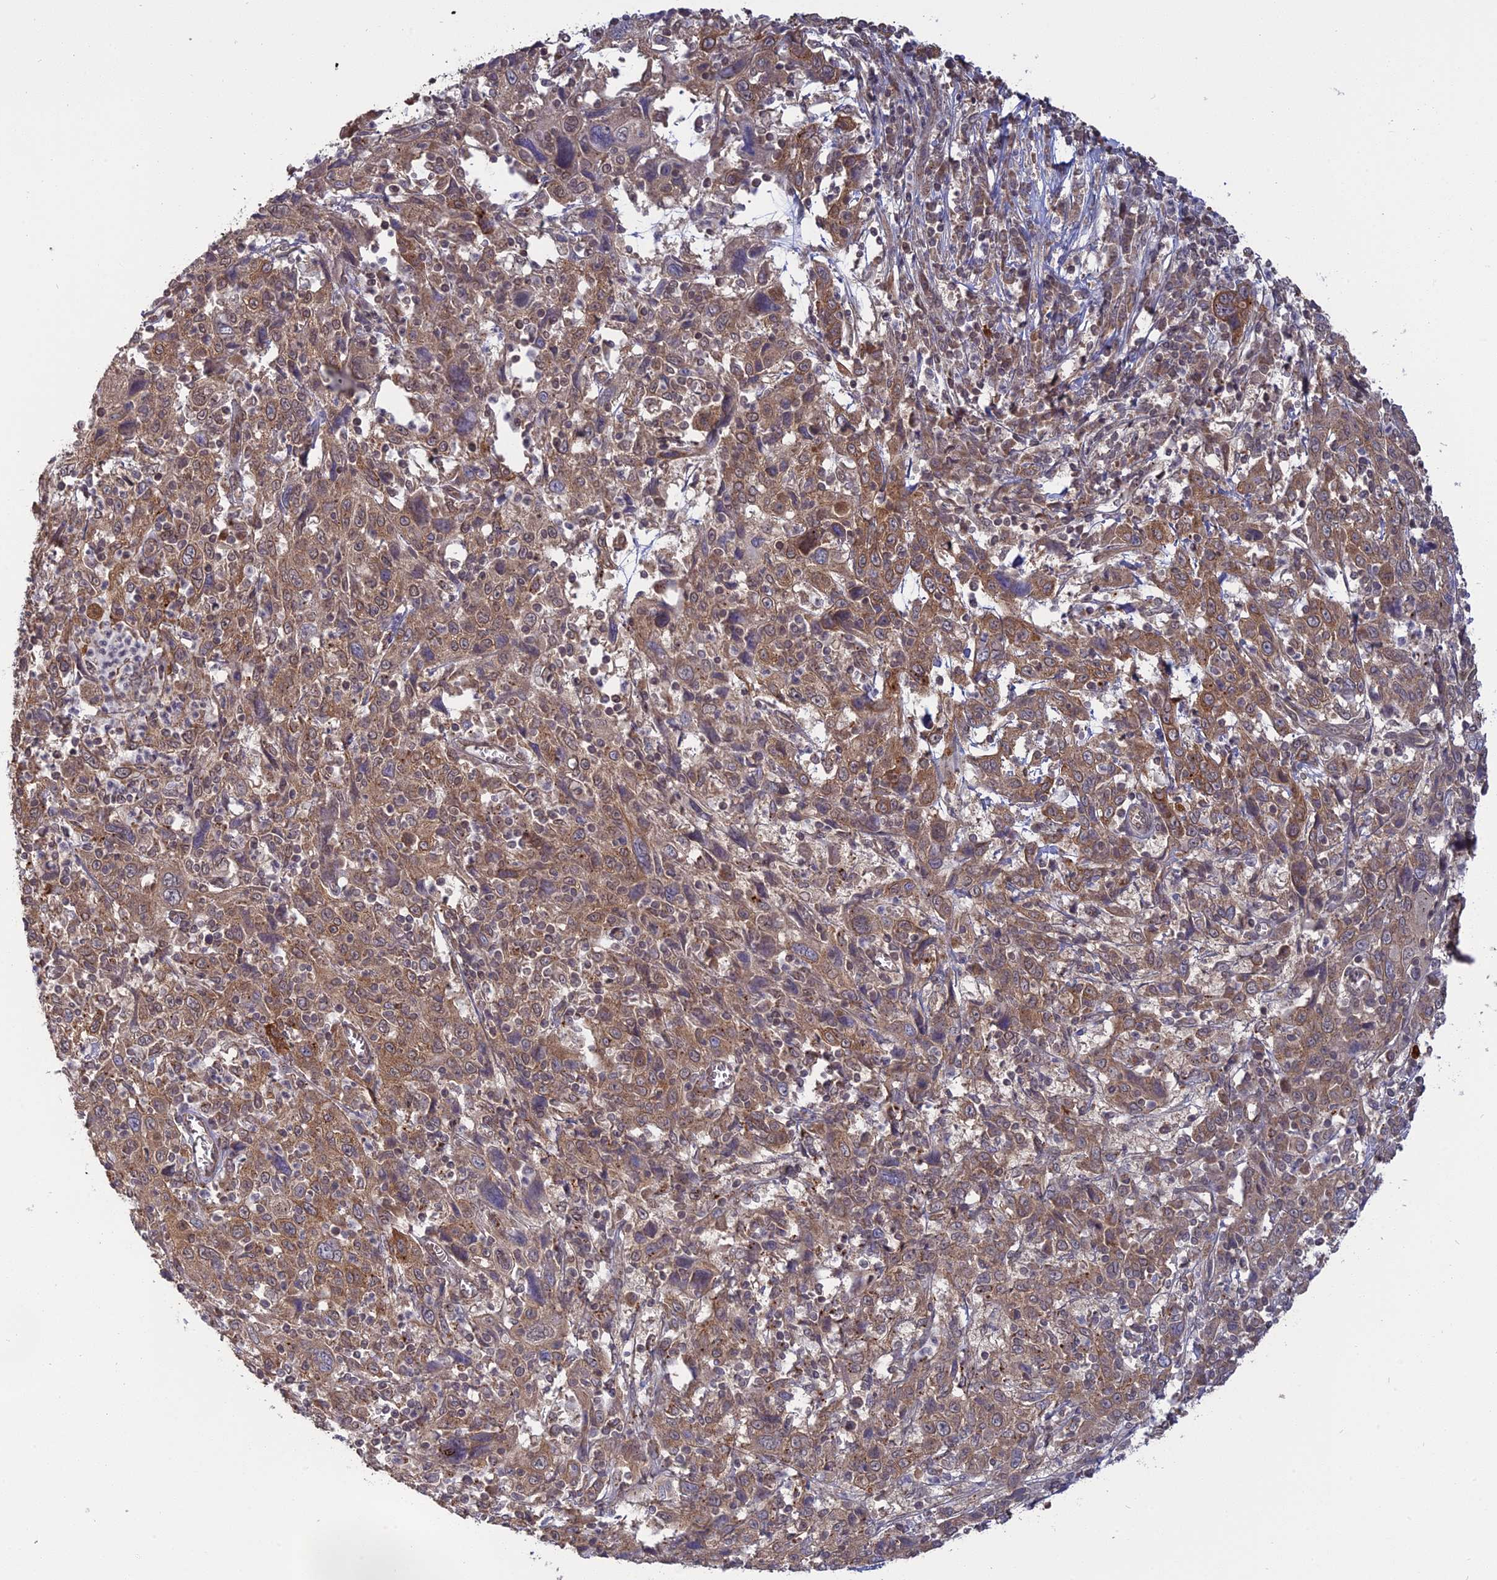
{"staining": {"intensity": "moderate", "quantity": ">75%", "location": "cytoplasmic/membranous"}, "tissue": "cervical cancer", "cell_type": "Tumor cells", "image_type": "cancer", "snomed": [{"axis": "morphology", "description": "Squamous cell carcinoma, NOS"}, {"axis": "topography", "description": "Cervix"}], "caption": "DAB (3,3'-diaminobenzidine) immunohistochemical staining of cervical cancer (squamous cell carcinoma) exhibits moderate cytoplasmic/membranous protein expression in approximately >75% of tumor cells.", "gene": "PKIG", "patient": {"sex": "female", "age": 46}}